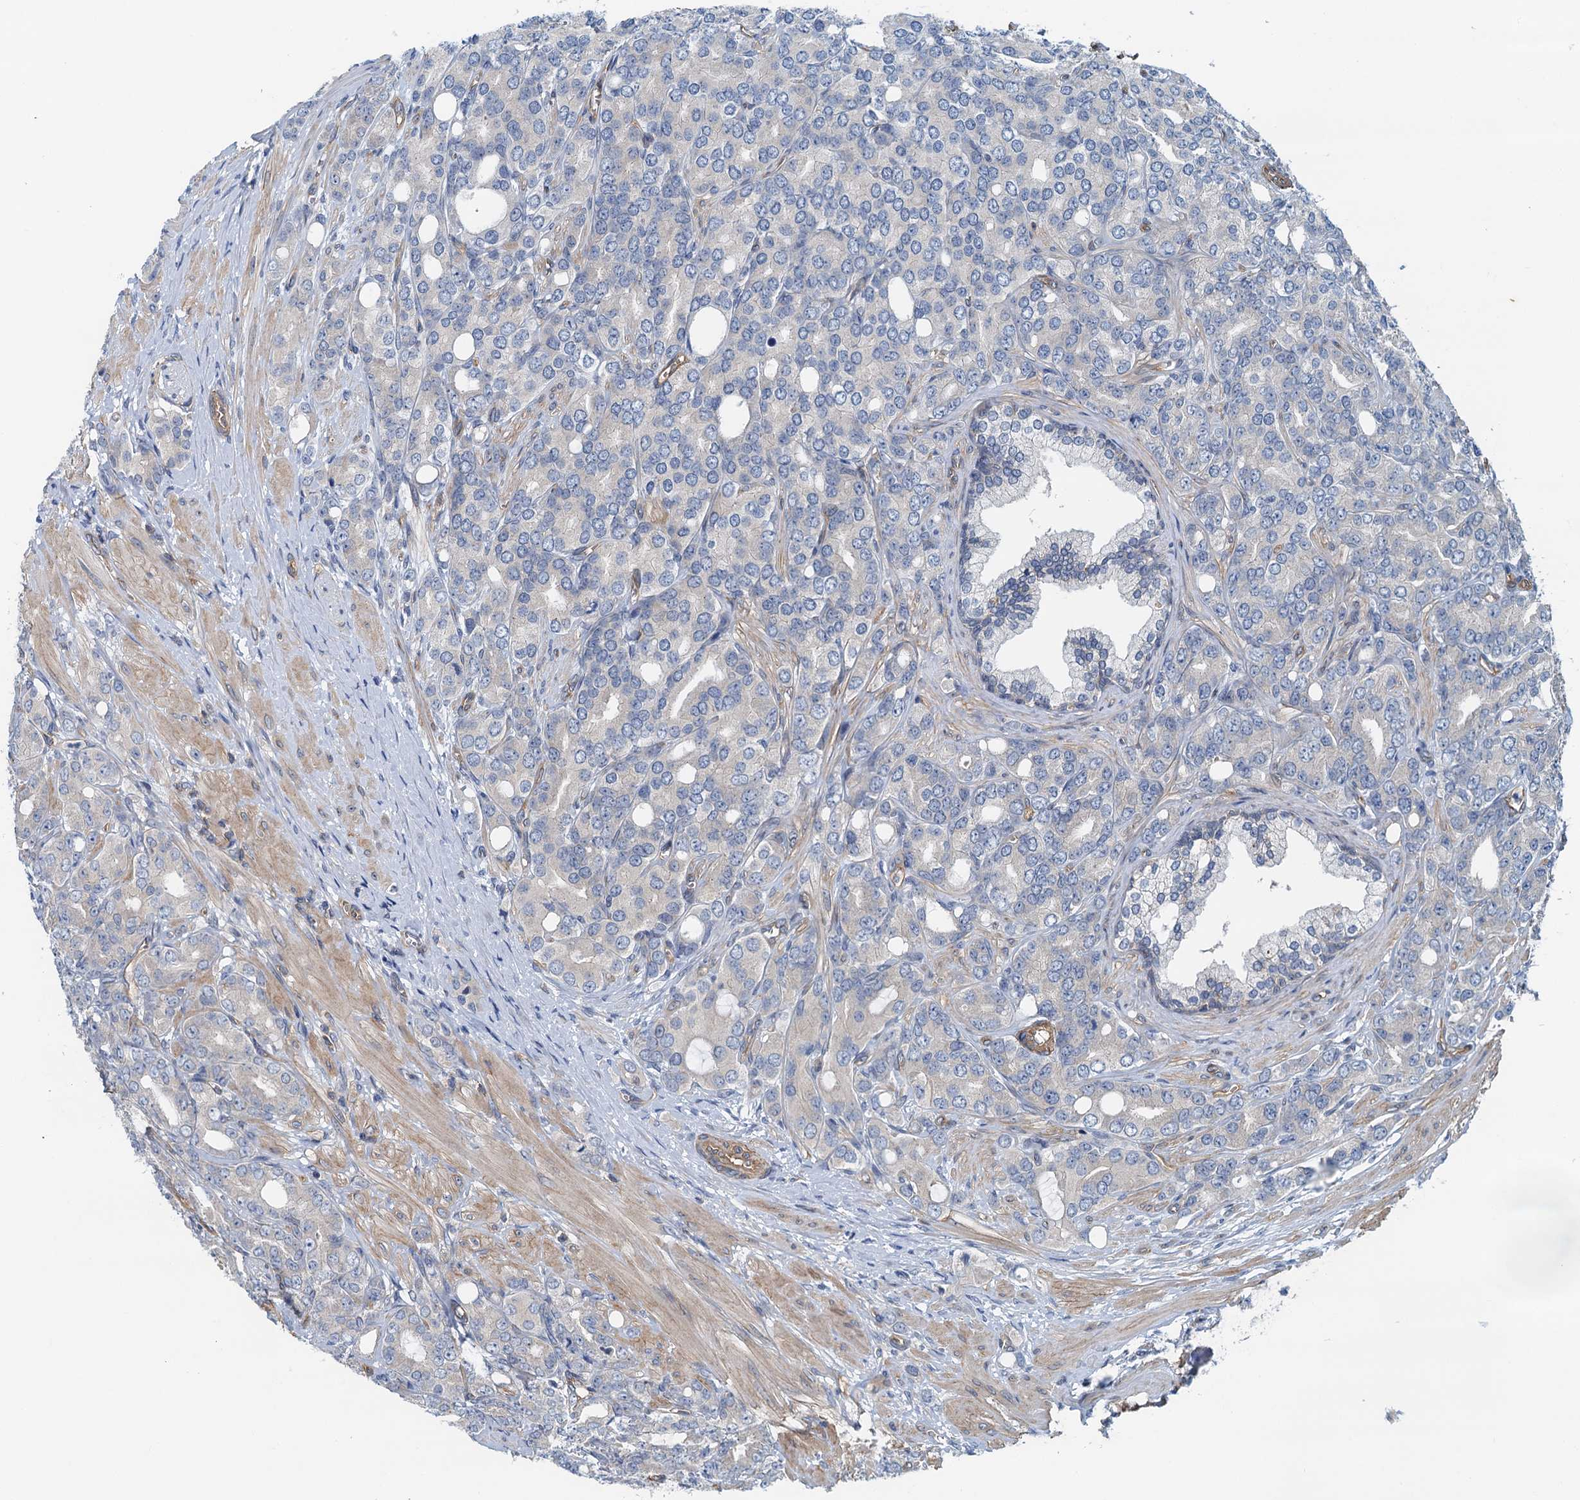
{"staining": {"intensity": "negative", "quantity": "none", "location": "none"}, "tissue": "prostate cancer", "cell_type": "Tumor cells", "image_type": "cancer", "snomed": [{"axis": "morphology", "description": "Adenocarcinoma, High grade"}, {"axis": "topography", "description": "Prostate"}], "caption": "Immunohistochemistry (IHC) histopathology image of high-grade adenocarcinoma (prostate) stained for a protein (brown), which displays no positivity in tumor cells.", "gene": "ROGDI", "patient": {"sex": "male", "age": 62}}